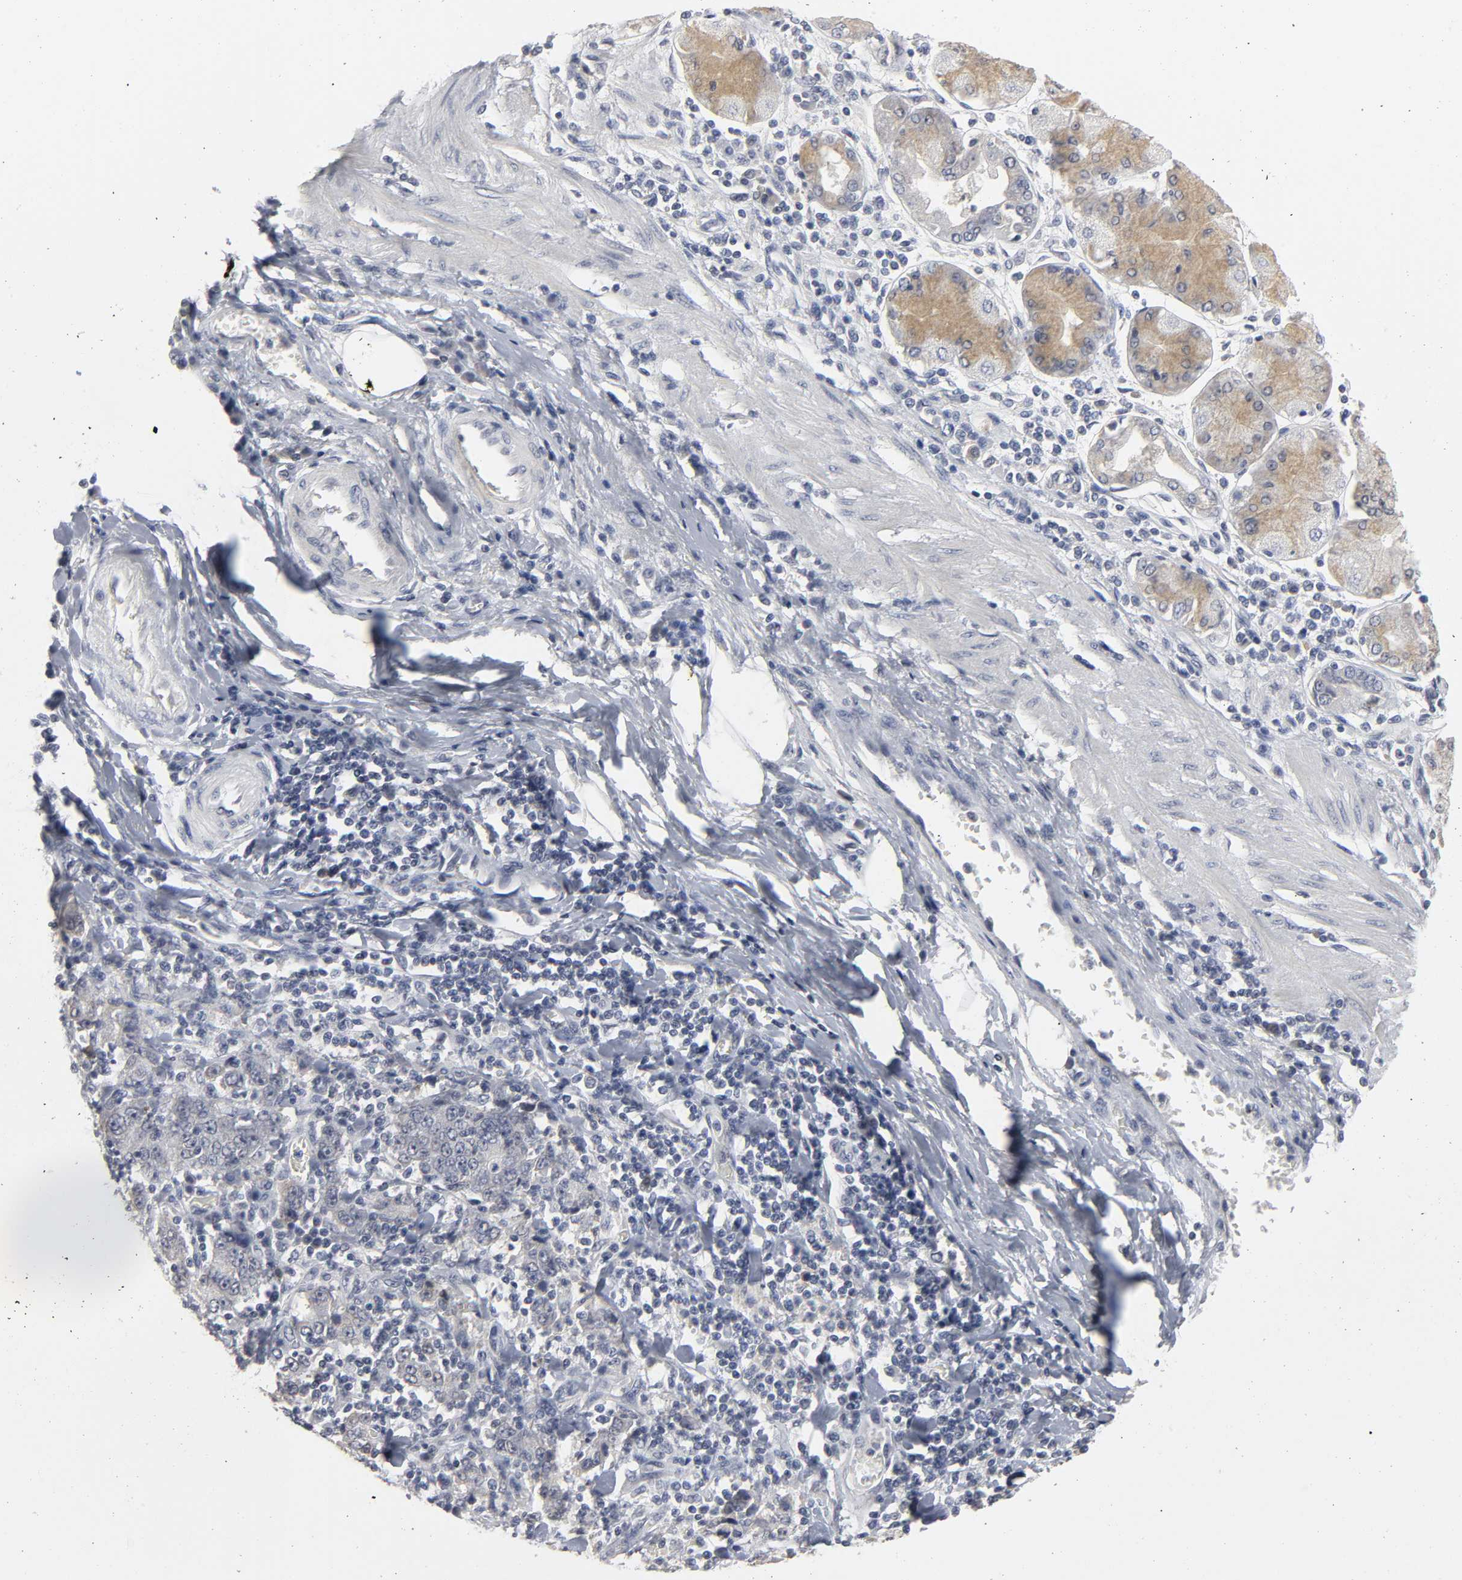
{"staining": {"intensity": "negative", "quantity": "none", "location": "none"}, "tissue": "stomach cancer", "cell_type": "Tumor cells", "image_type": "cancer", "snomed": [{"axis": "morphology", "description": "Normal tissue, NOS"}, {"axis": "morphology", "description": "Adenocarcinoma, NOS"}, {"axis": "topography", "description": "Stomach, upper"}, {"axis": "topography", "description": "Stomach"}], "caption": "The immunohistochemistry (IHC) image has no significant positivity in tumor cells of stomach adenocarcinoma tissue. (Stains: DAB (3,3'-diaminobenzidine) immunohistochemistry (IHC) with hematoxylin counter stain, Microscopy: brightfield microscopy at high magnification).", "gene": "TCAP", "patient": {"sex": "male", "age": 59}}